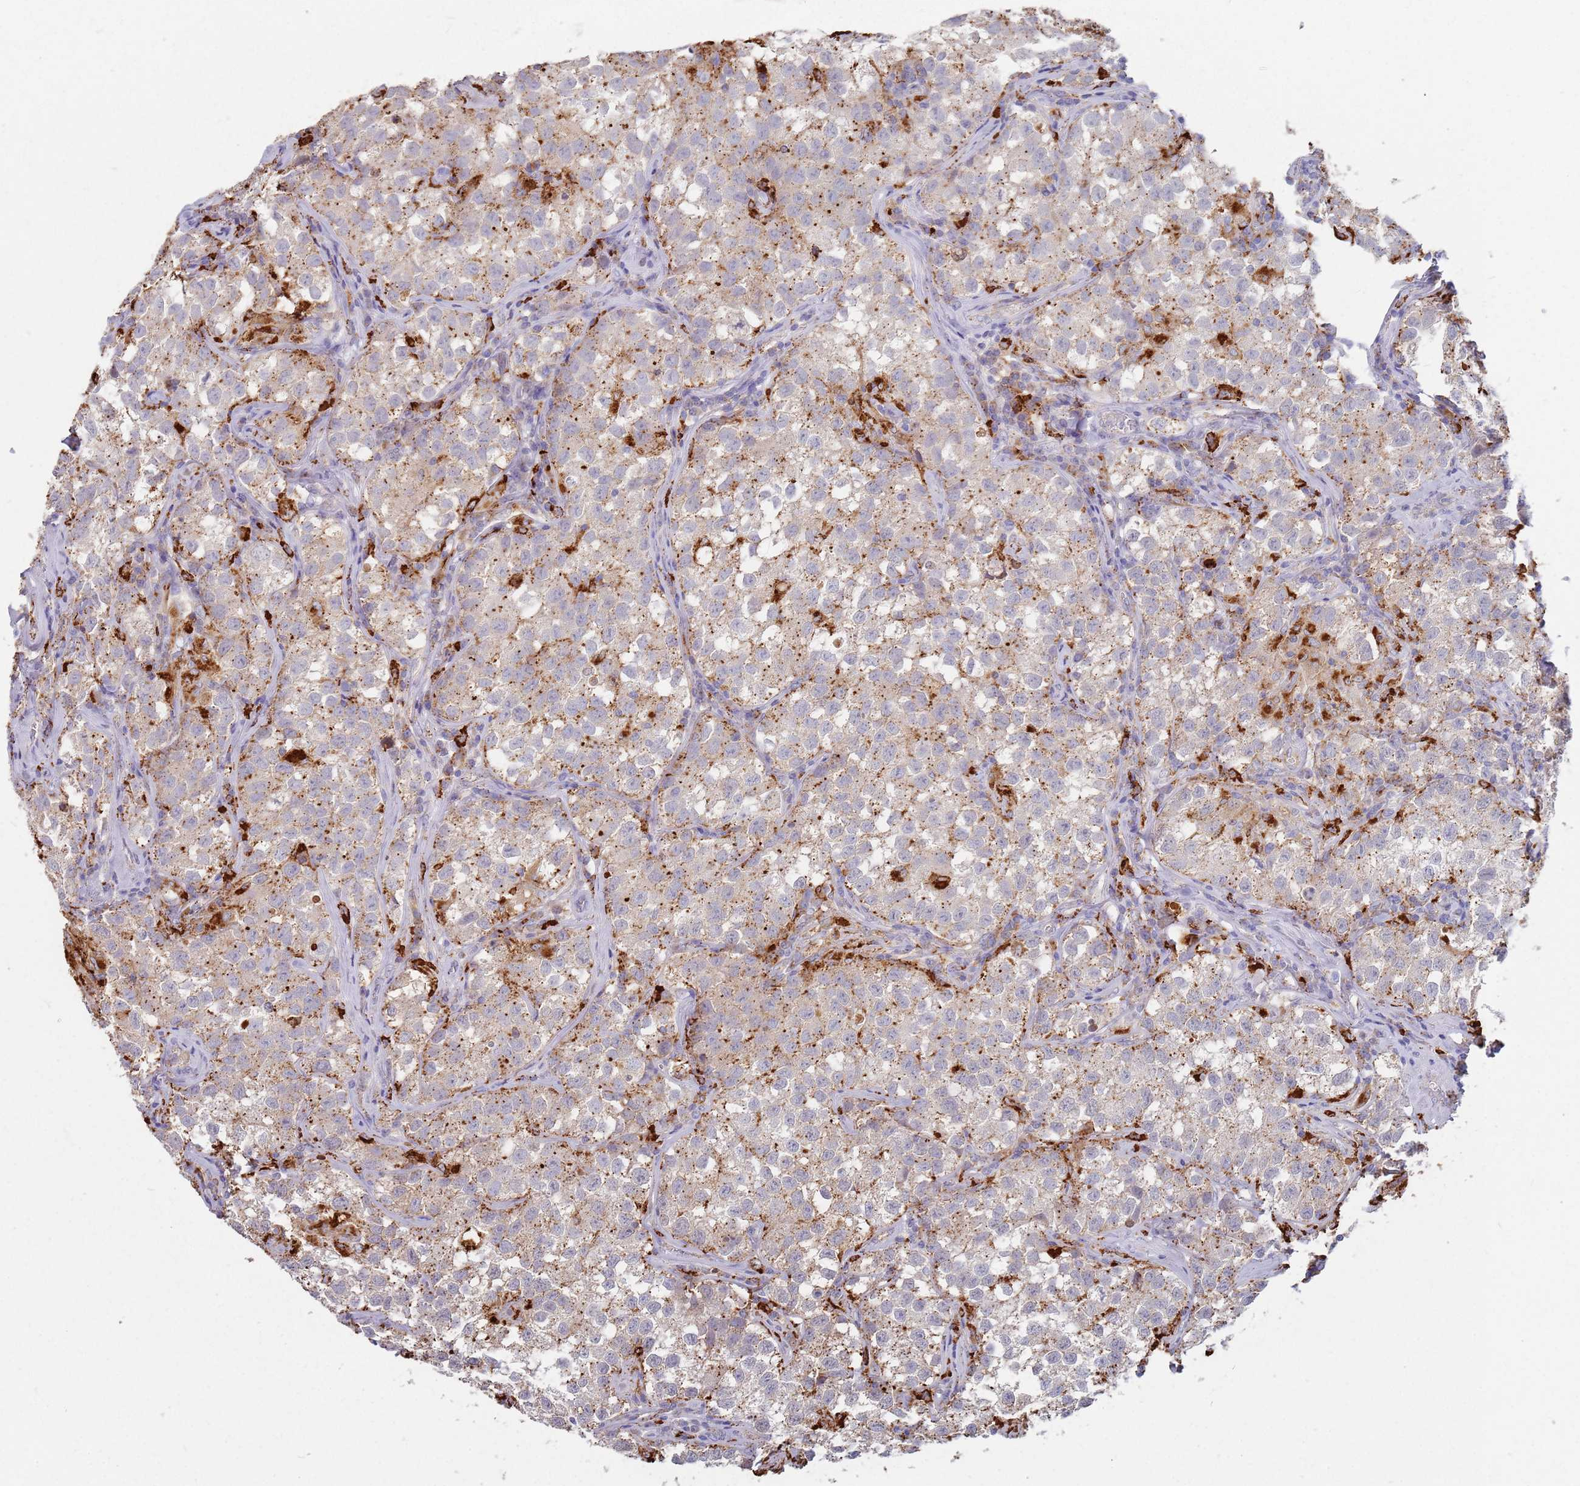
{"staining": {"intensity": "moderate", "quantity": "<25%", "location": "cytoplasmic/membranous"}, "tissue": "testis cancer", "cell_type": "Tumor cells", "image_type": "cancer", "snomed": [{"axis": "morphology", "description": "Seminoma, NOS"}, {"axis": "morphology", "description": "Carcinoma, Embryonal, NOS"}, {"axis": "topography", "description": "Testis"}], "caption": "This micrograph shows IHC staining of human testis cancer (seminoma), with low moderate cytoplasmic/membranous expression in approximately <25% of tumor cells.", "gene": "TMEM229B", "patient": {"sex": "male", "age": 43}}